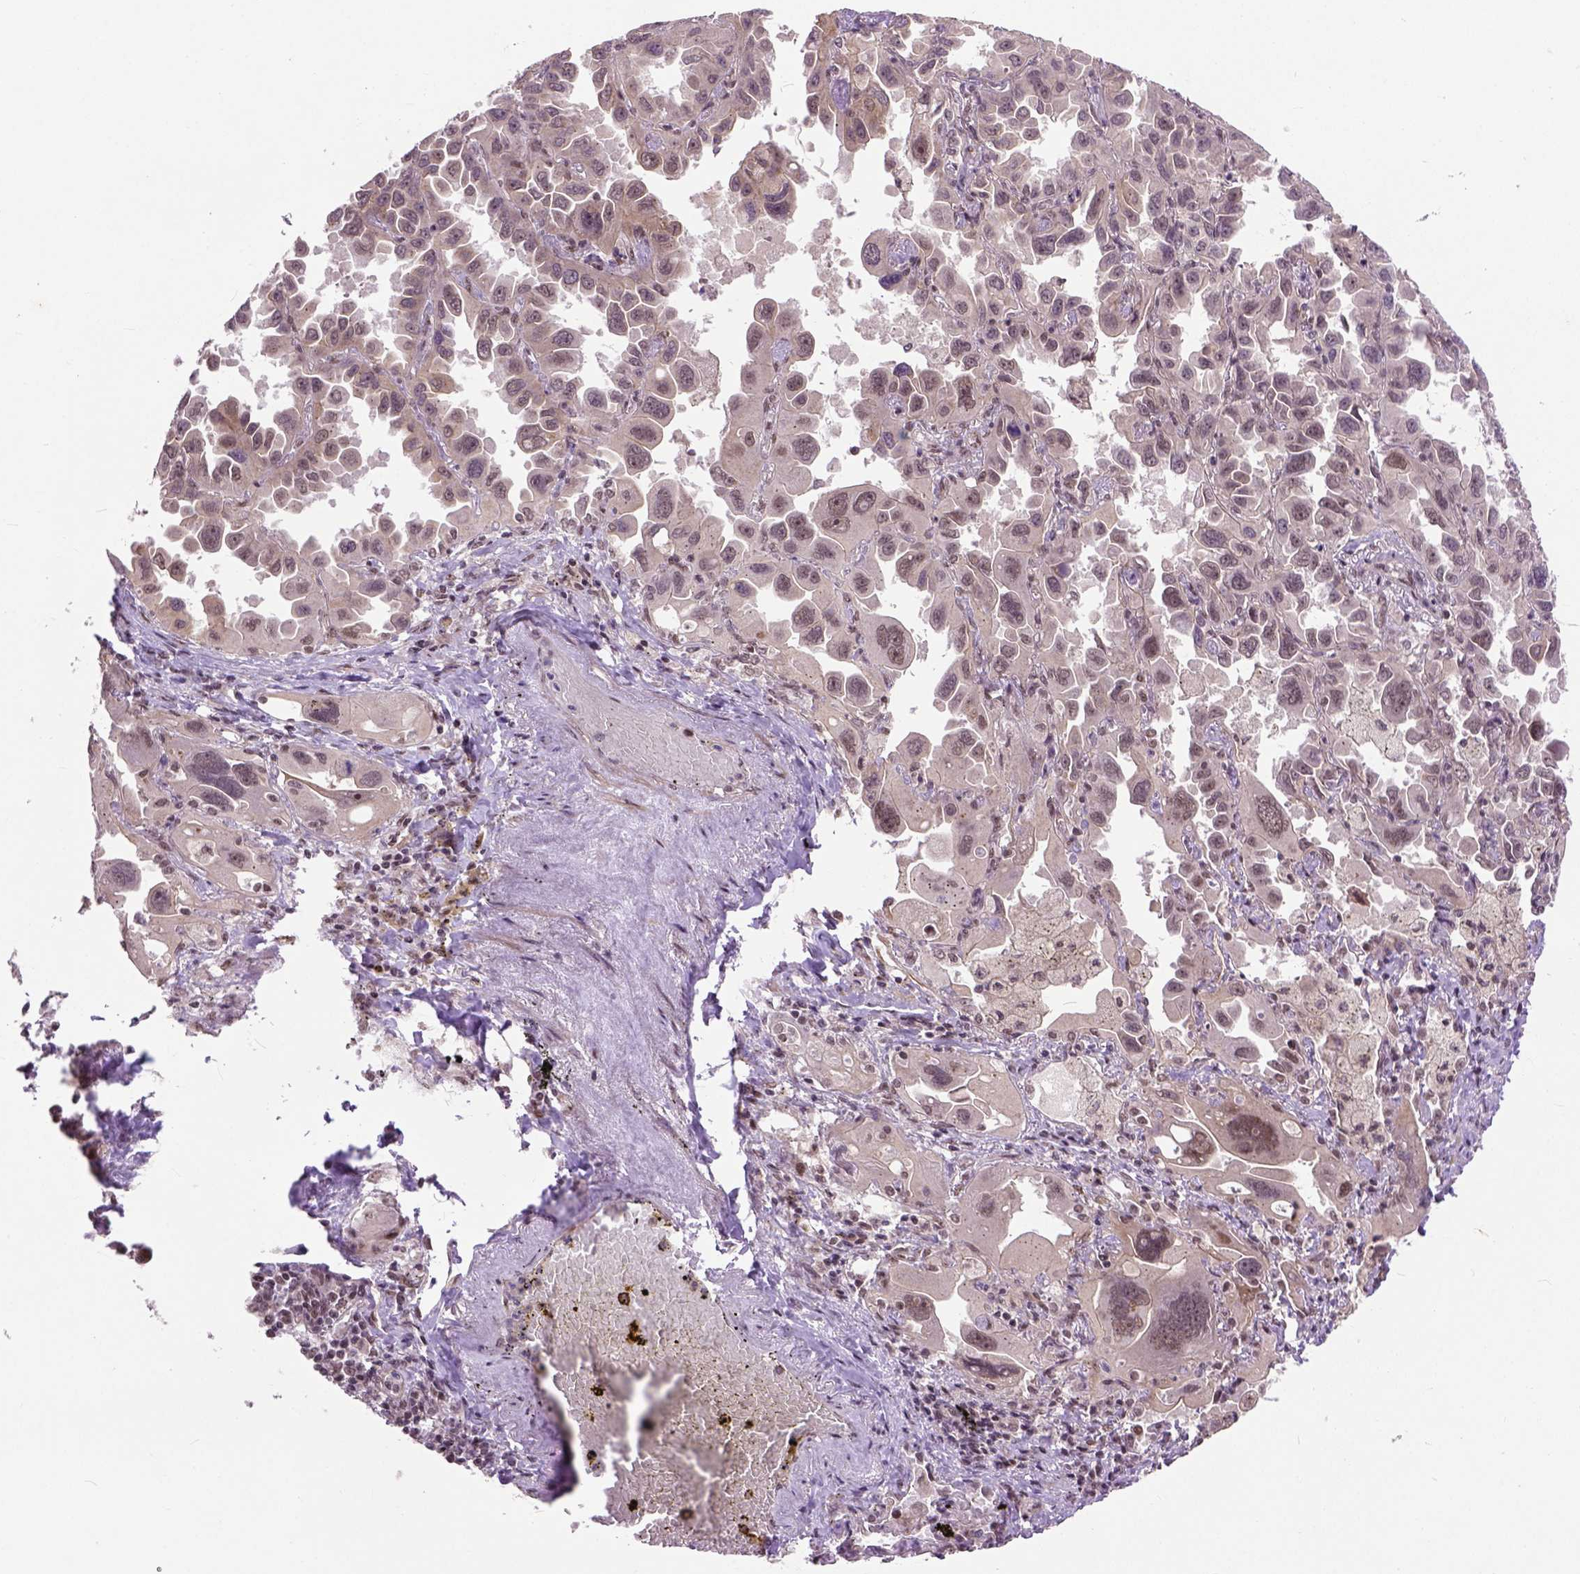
{"staining": {"intensity": "weak", "quantity": "25%-75%", "location": "nuclear"}, "tissue": "lung cancer", "cell_type": "Tumor cells", "image_type": "cancer", "snomed": [{"axis": "morphology", "description": "Adenocarcinoma, NOS"}, {"axis": "topography", "description": "Lung"}], "caption": "Immunohistochemistry (DAB) staining of lung cancer (adenocarcinoma) reveals weak nuclear protein positivity in about 25%-75% of tumor cells.", "gene": "ZNF630", "patient": {"sex": "male", "age": 64}}